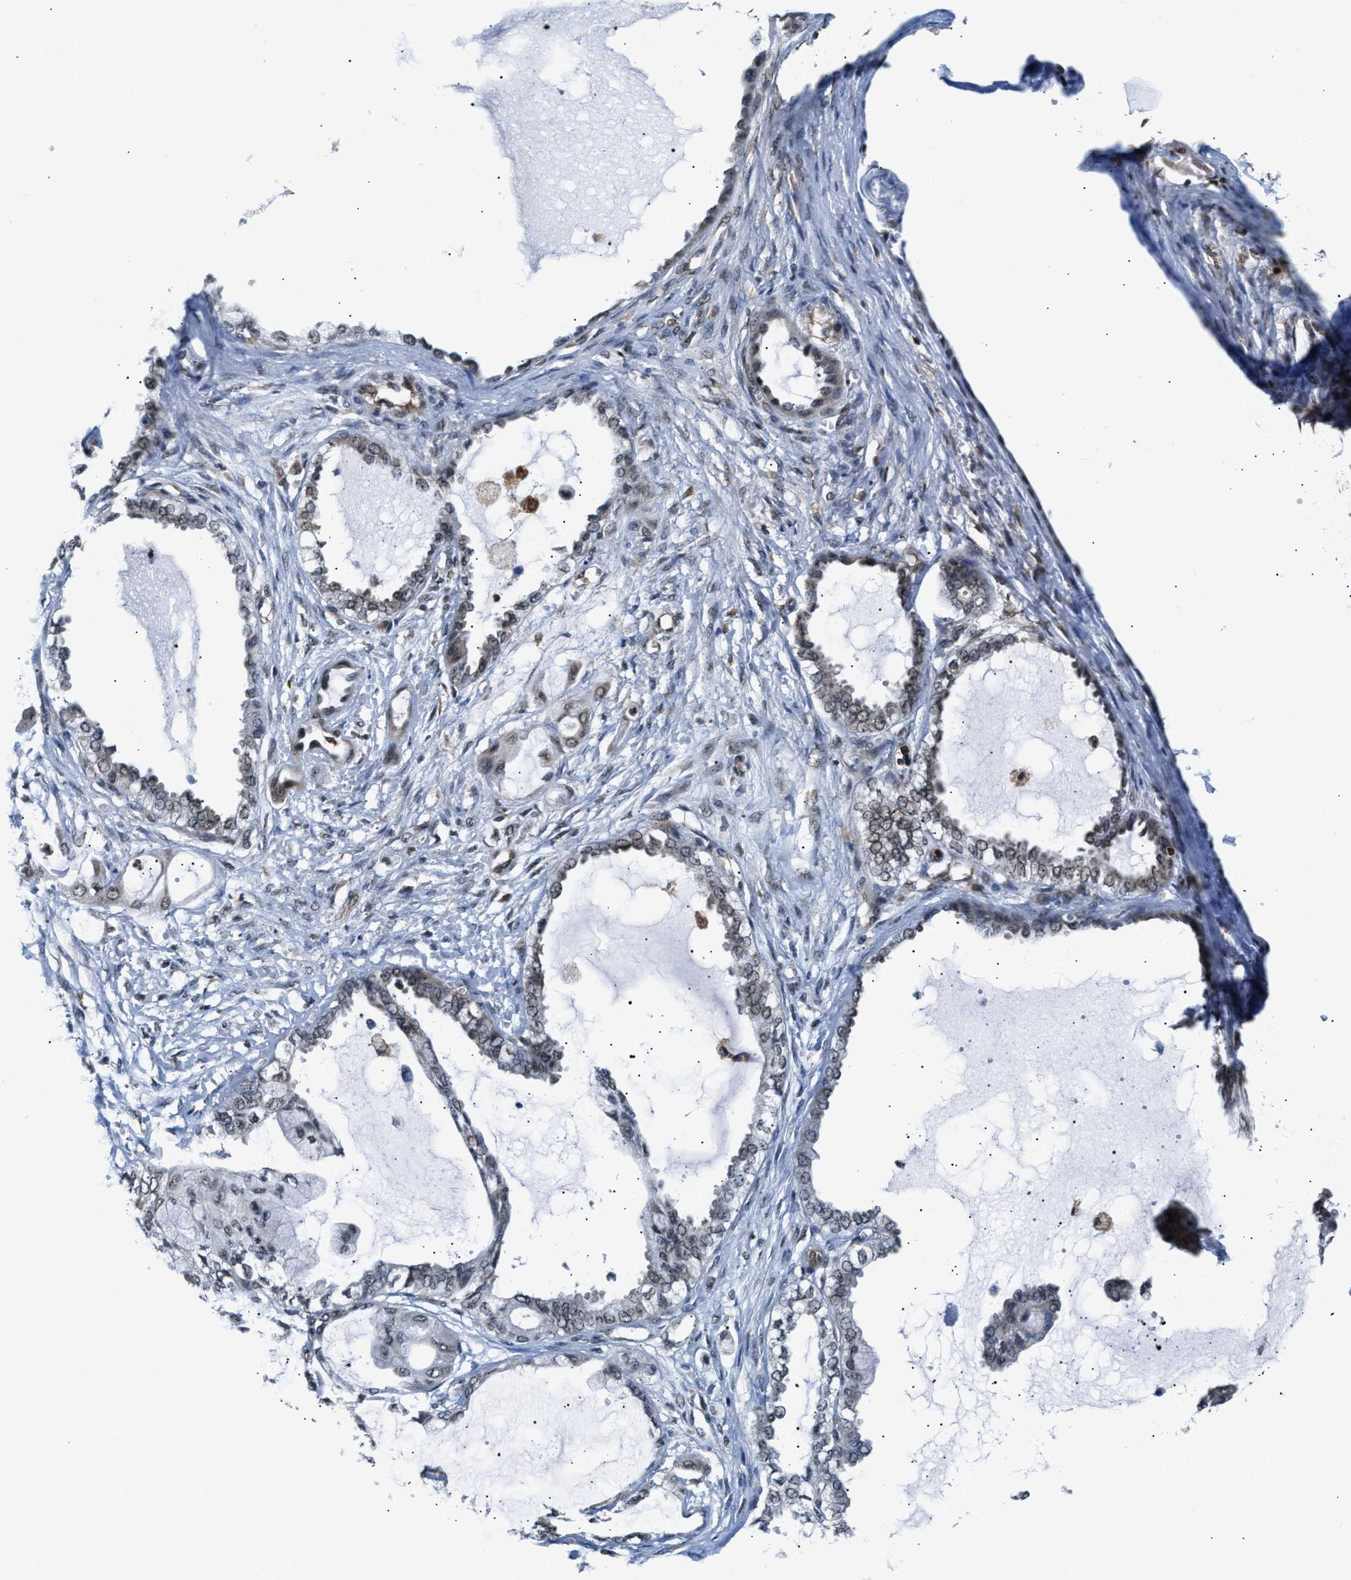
{"staining": {"intensity": "weak", "quantity": "<25%", "location": "nuclear"}, "tissue": "ovarian cancer", "cell_type": "Tumor cells", "image_type": "cancer", "snomed": [{"axis": "morphology", "description": "Carcinoma, NOS"}, {"axis": "morphology", "description": "Carcinoma, endometroid"}, {"axis": "topography", "description": "Ovary"}], "caption": "This is a histopathology image of immunohistochemistry (IHC) staining of carcinoma (ovarian), which shows no positivity in tumor cells.", "gene": "STK10", "patient": {"sex": "female", "age": 50}}